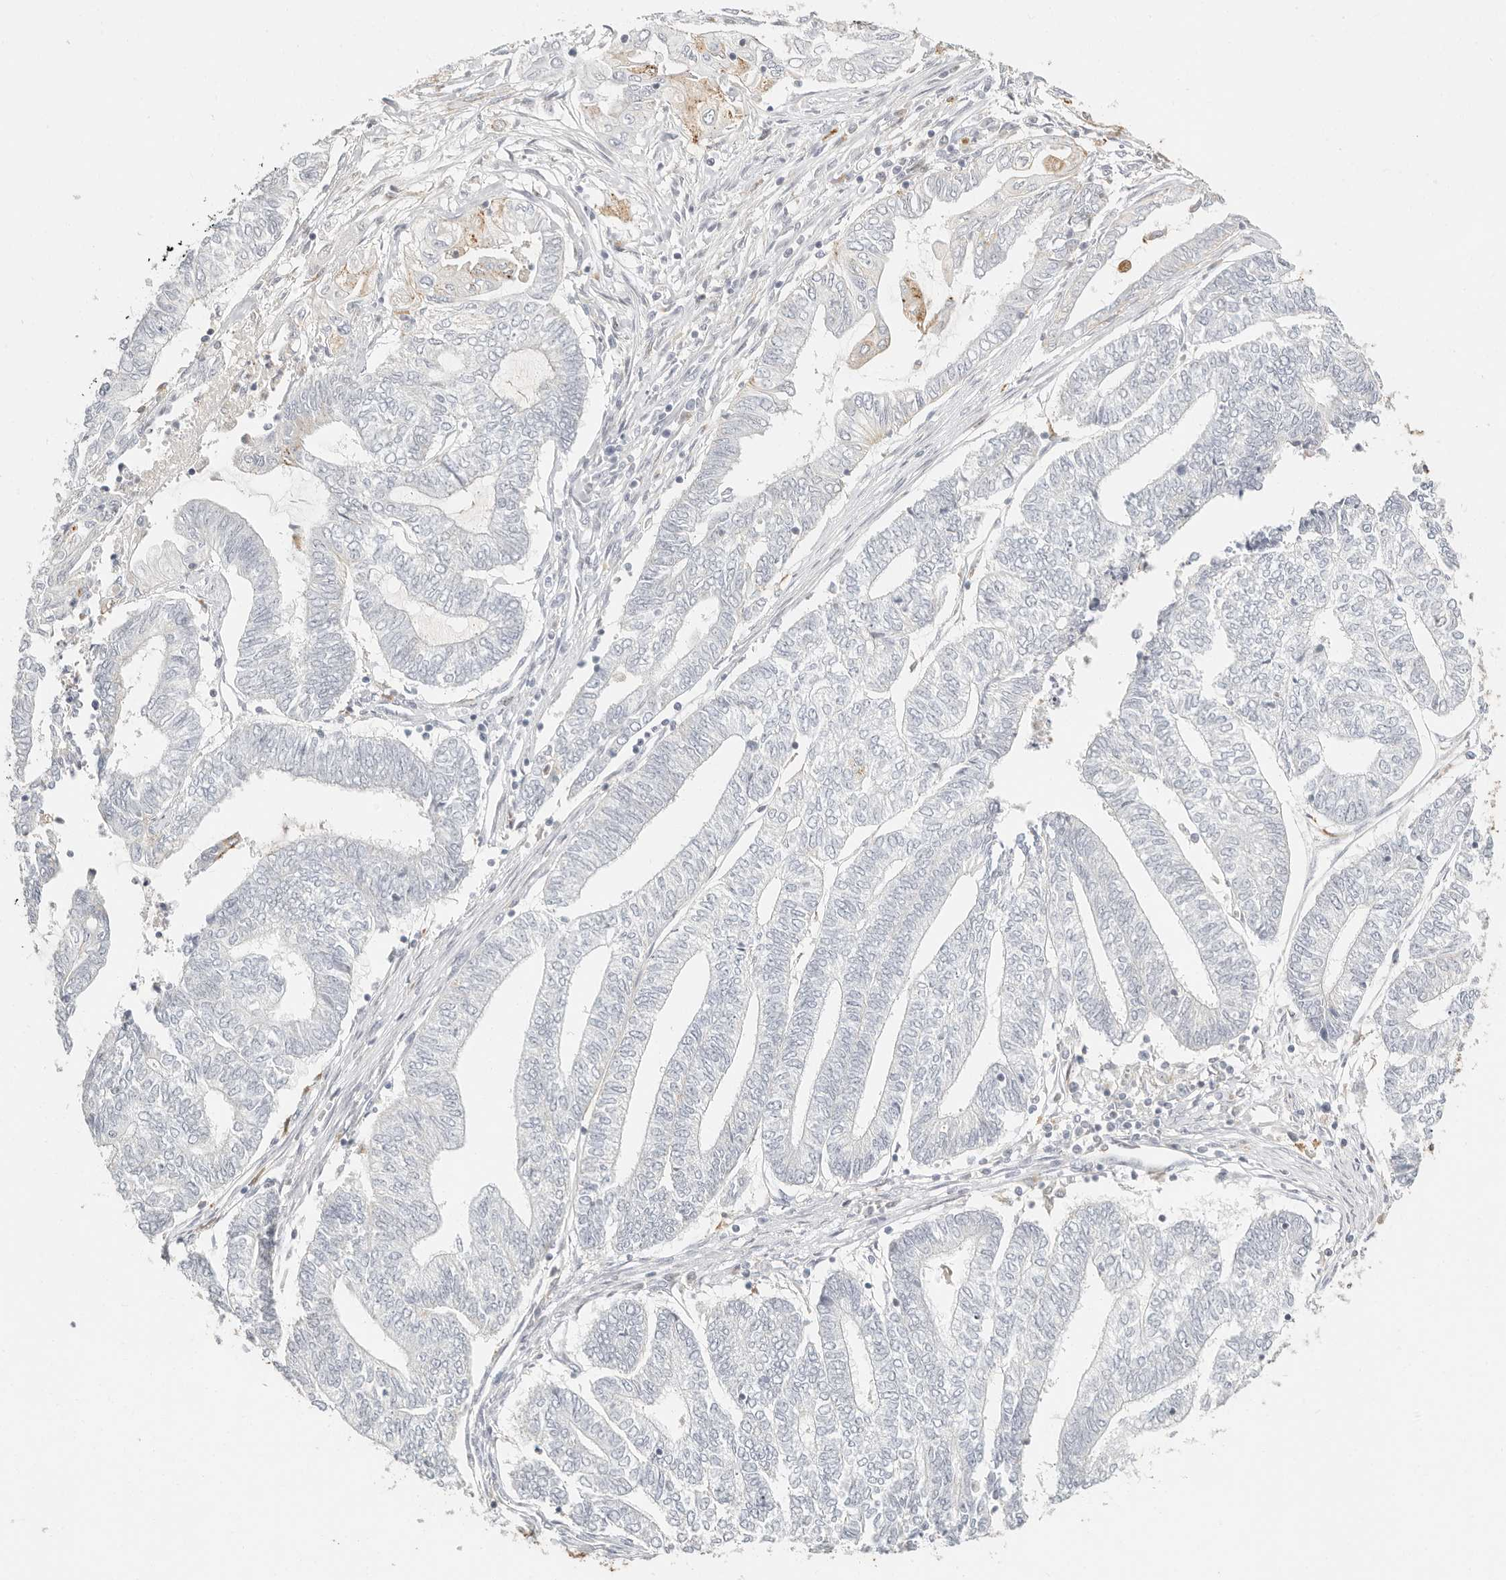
{"staining": {"intensity": "moderate", "quantity": "<25%", "location": "cytoplasmic/membranous"}, "tissue": "endometrial cancer", "cell_type": "Tumor cells", "image_type": "cancer", "snomed": [{"axis": "morphology", "description": "Adenocarcinoma, NOS"}, {"axis": "topography", "description": "Uterus"}, {"axis": "topography", "description": "Endometrium"}], "caption": "A photomicrograph showing moderate cytoplasmic/membranous staining in about <25% of tumor cells in endometrial cancer, as visualized by brown immunohistochemical staining.", "gene": "RNASET2", "patient": {"sex": "female", "age": 70}}